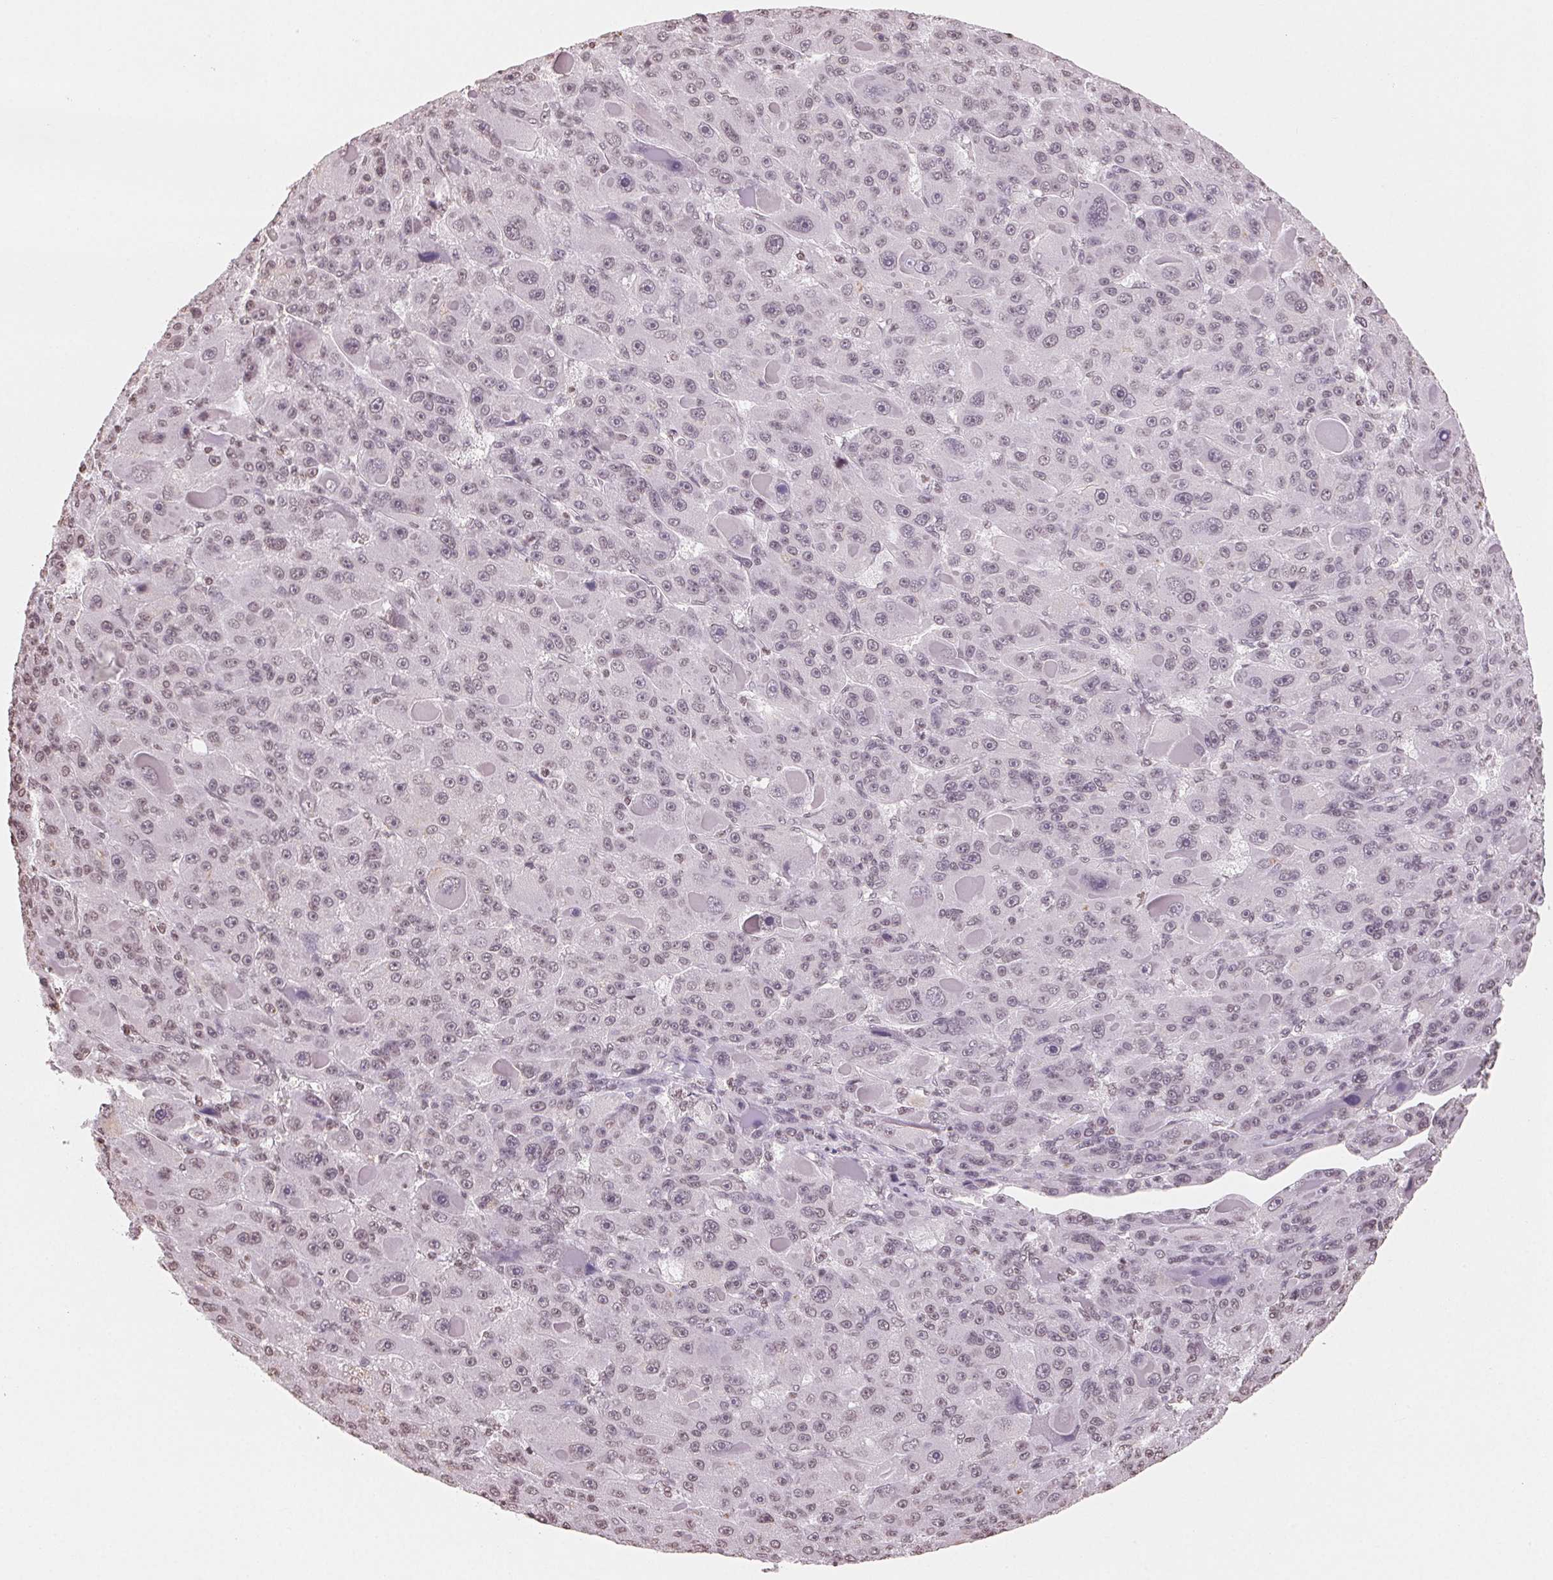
{"staining": {"intensity": "weak", "quantity": "25%-75%", "location": "nuclear"}, "tissue": "liver cancer", "cell_type": "Tumor cells", "image_type": "cancer", "snomed": [{"axis": "morphology", "description": "Carcinoma, Hepatocellular, NOS"}, {"axis": "topography", "description": "Liver"}], "caption": "An immunohistochemistry (IHC) histopathology image of neoplastic tissue is shown. Protein staining in brown shows weak nuclear positivity in liver cancer within tumor cells.", "gene": "TBP", "patient": {"sex": "male", "age": 76}}